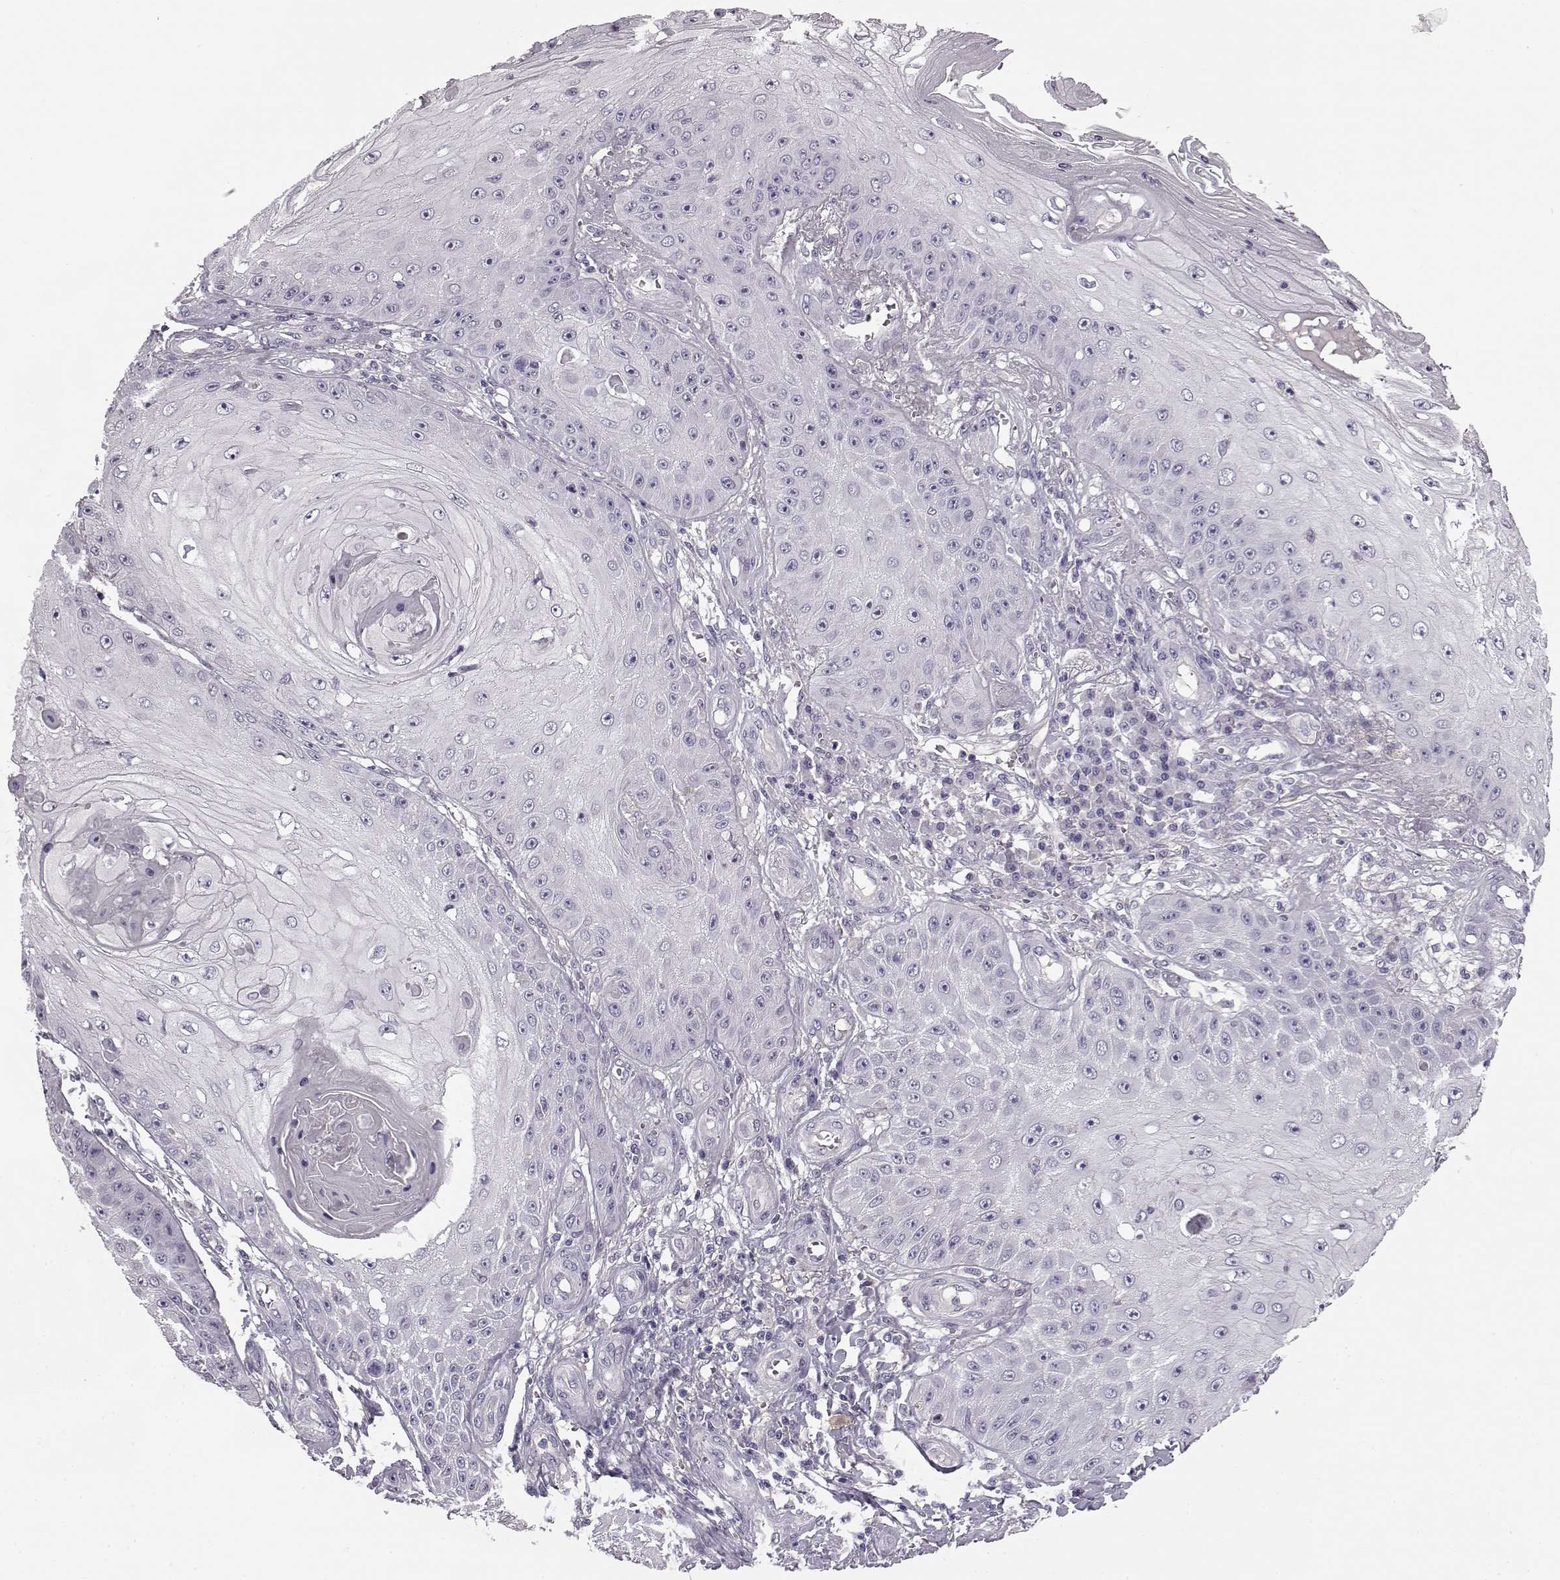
{"staining": {"intensity": "negative", "quantity": "none", "location": "none"}, "tissue": "skin cancer", "cell_type": "Tumor cells", "image_type": "cancer", "snomed": [{"axis": "morphology", "description": "Squamous cell carcinoma, NOS"}, {"axis": "topography", "description": "Skin"}], "caption": "This is an immunohistochemistry micrograph of human skin squamous cell carcinoma. There is no staining in tumor cells.", "gene": "KRT85", "patient": {"sex": "male", "age": 70}}